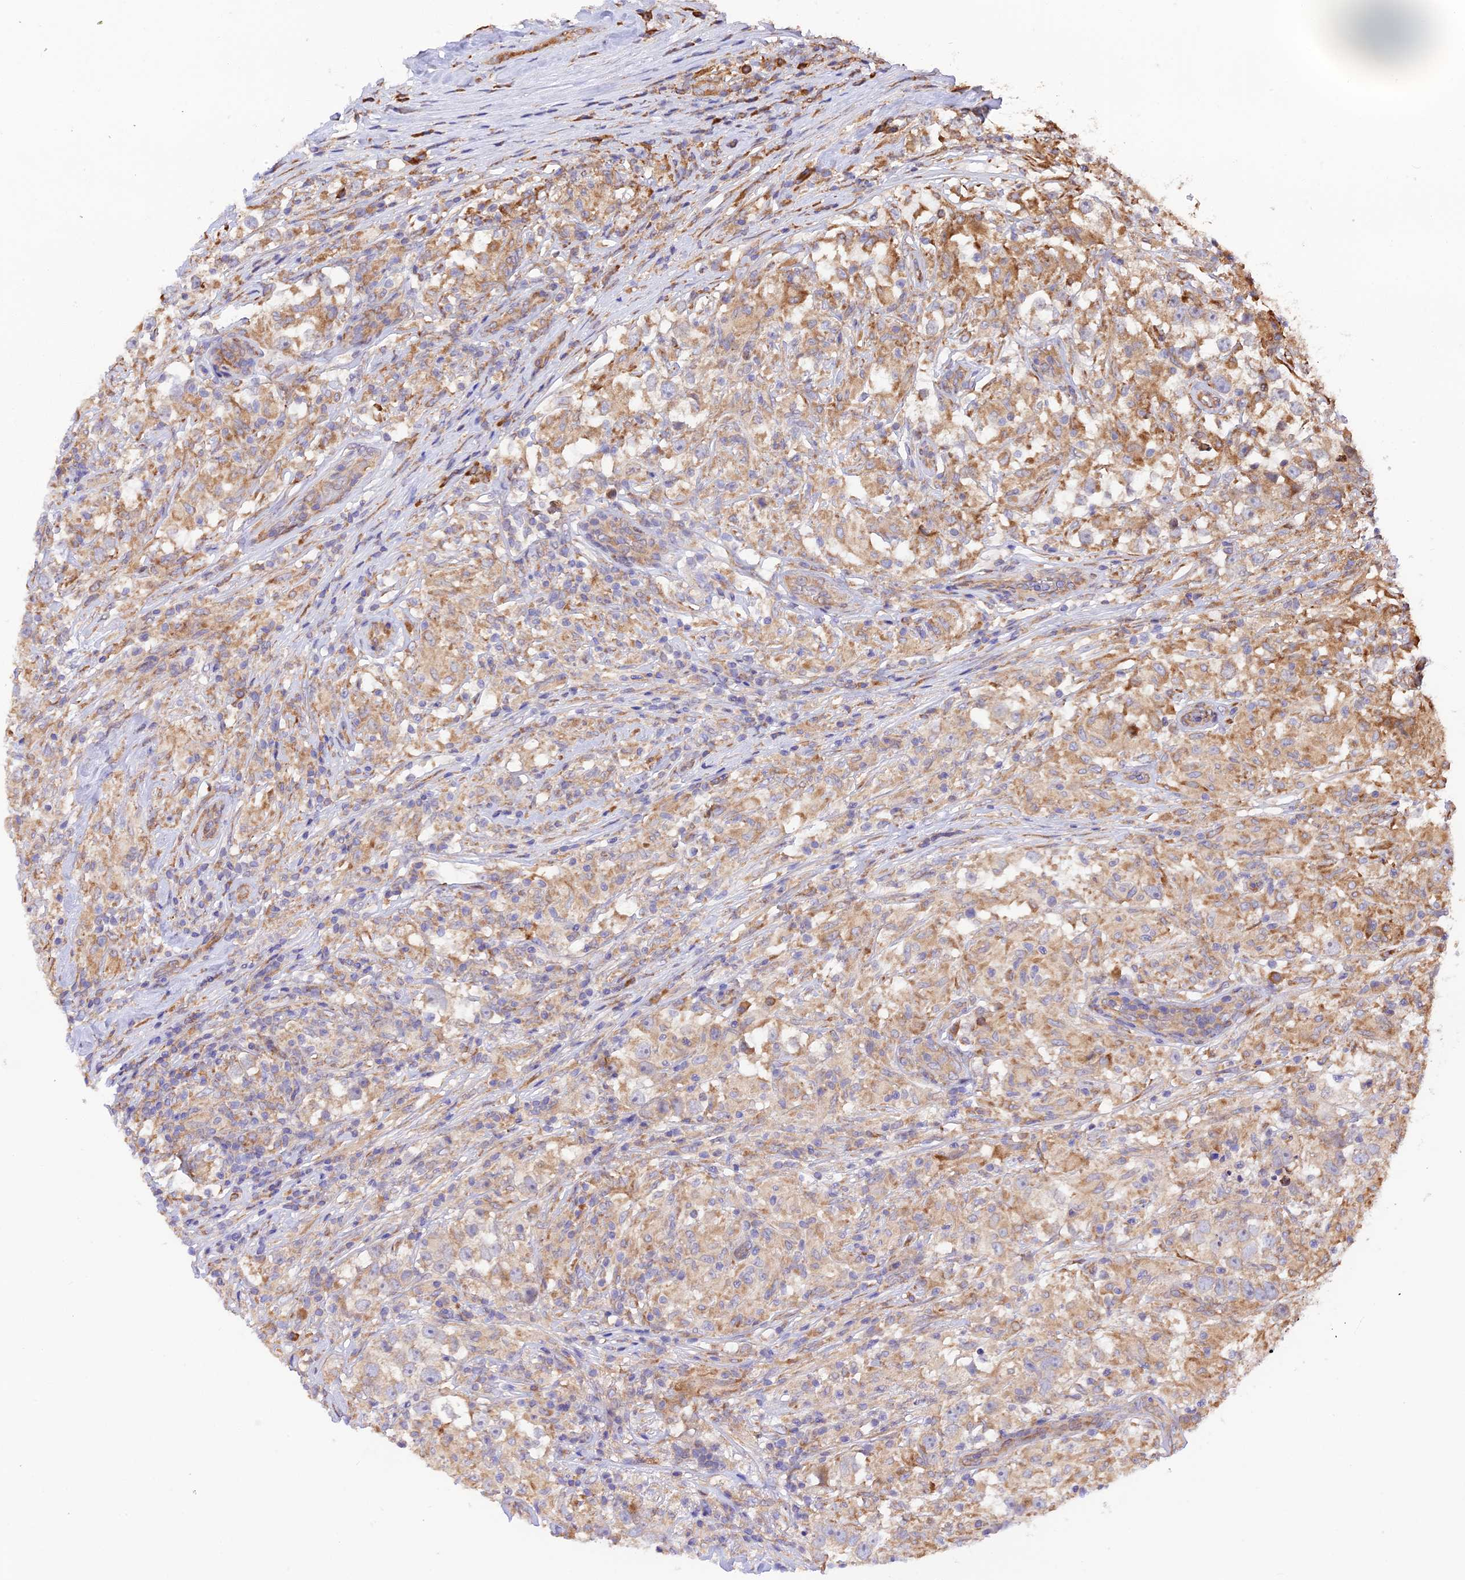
{"staining": {"intensity": "moderate", "quantity": ">75%", "location": "cytoplasmic/membranous"}, "tissue": "testis cancer", "cell_type": "Tumor cells", "image_type": "cancer", "snomed": [{"axis": "morphology", "description": "Seminoma, NOS"}, {"axis": "topography", "description": "Testis"}], "caption": "Immunohistochemical staining of testis seminoma demonstrates medium levels of moderate cytoplasmic/membranous positivity in approximately >75% of tumor cells.", "gene": "RPL5", "patient": {"sex": "male", "age": 46}}